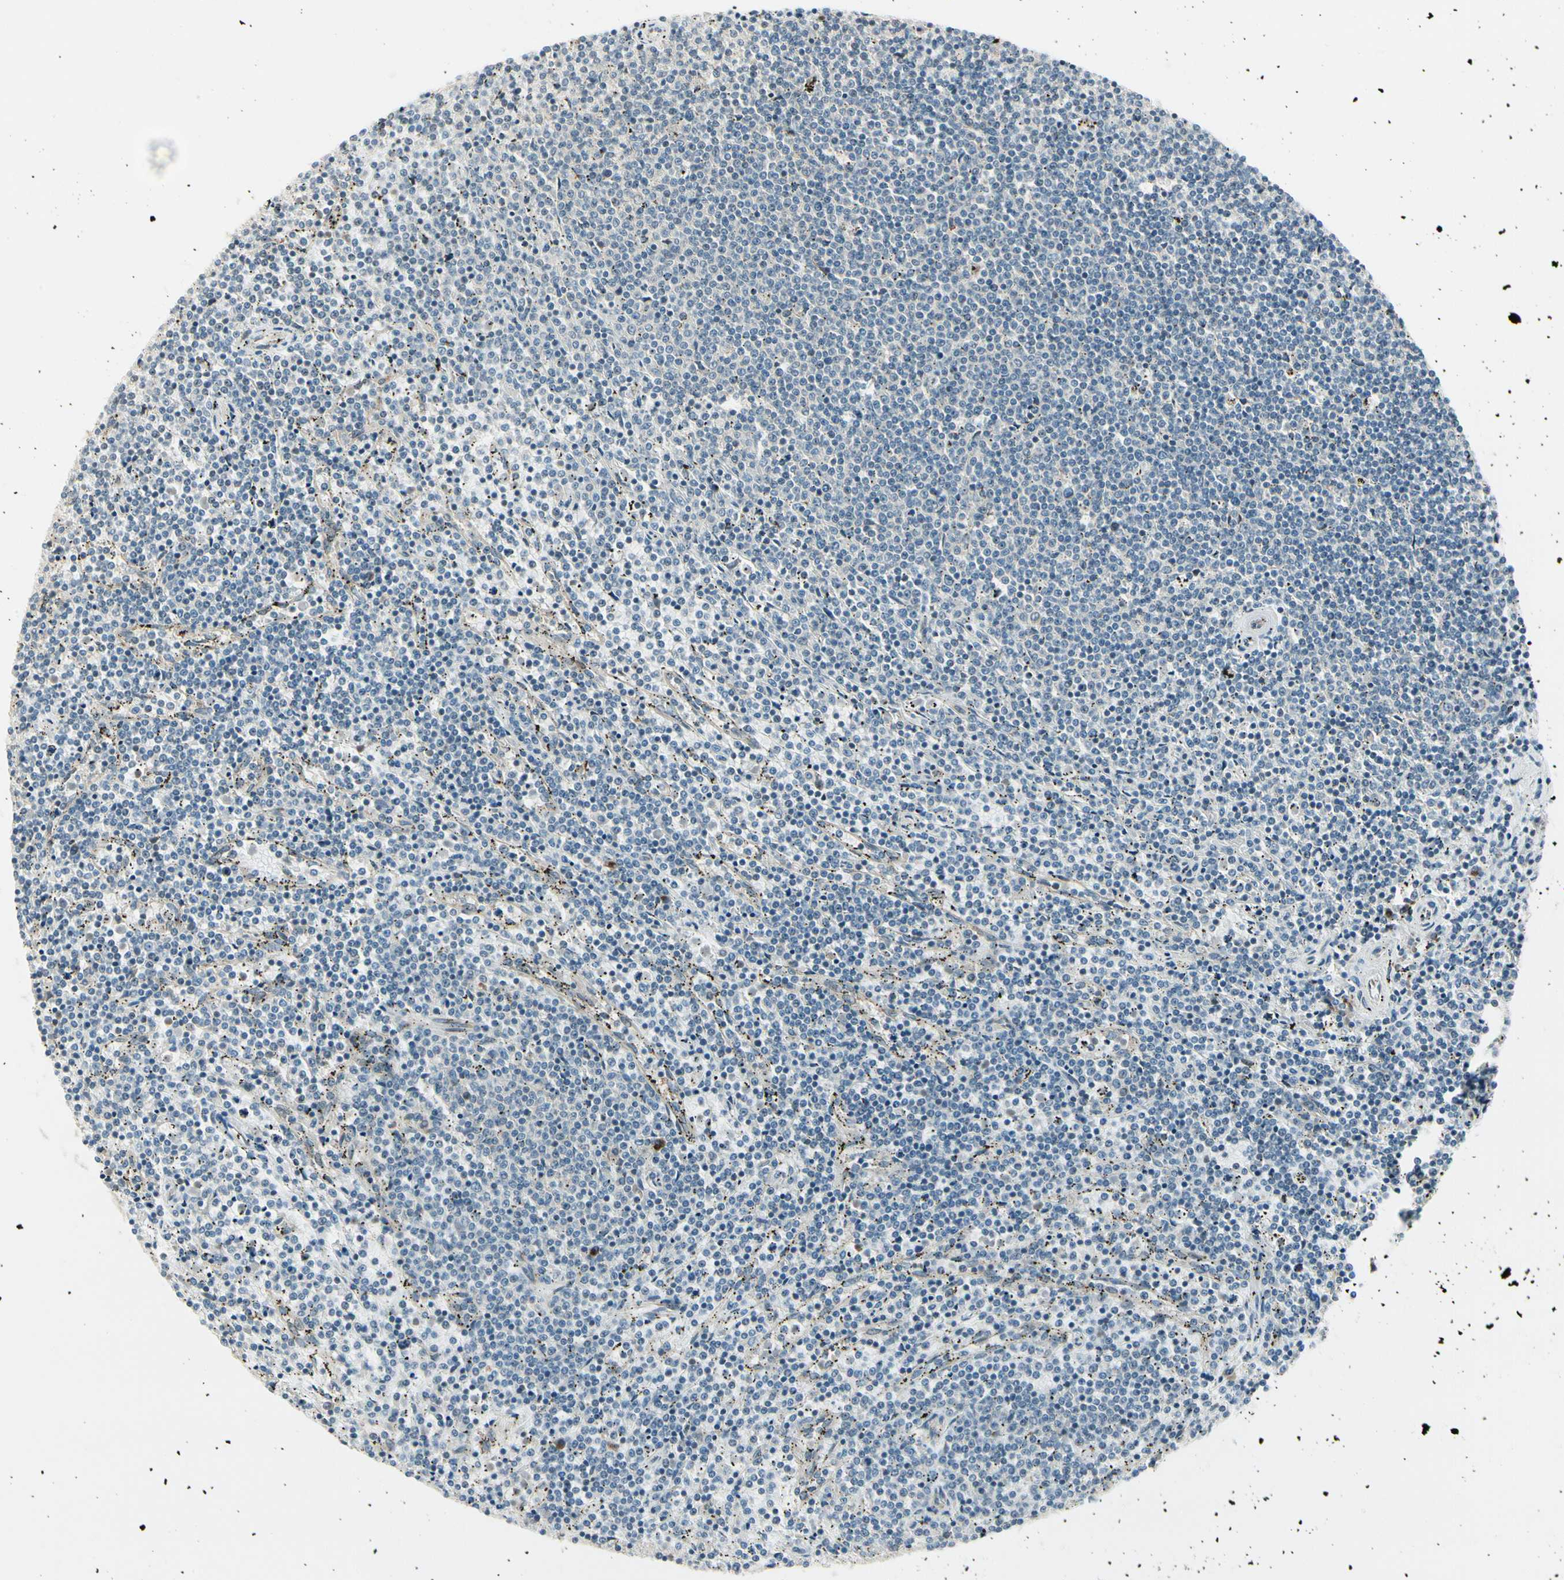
{"staining": {"intensity": "negative", "quantity": "none", "location": "none"}, "tissue": "lymphoma", "cell_type": "Tumor cells", "image_type": "cancer", "snomed": [{"axis": "morphology", "description": "Malignant lymphoma, non-Hodgkin's type, Low grade"}, {"axis": "topography", "description": "Spleen"}], "caption": "Tumor cells are negative for brown protein staining in low-grade malignant lymphoma, non-Hodgkin's type.", "gene": "MANSC1", "patient": {"sex": "female", "age": 50}}